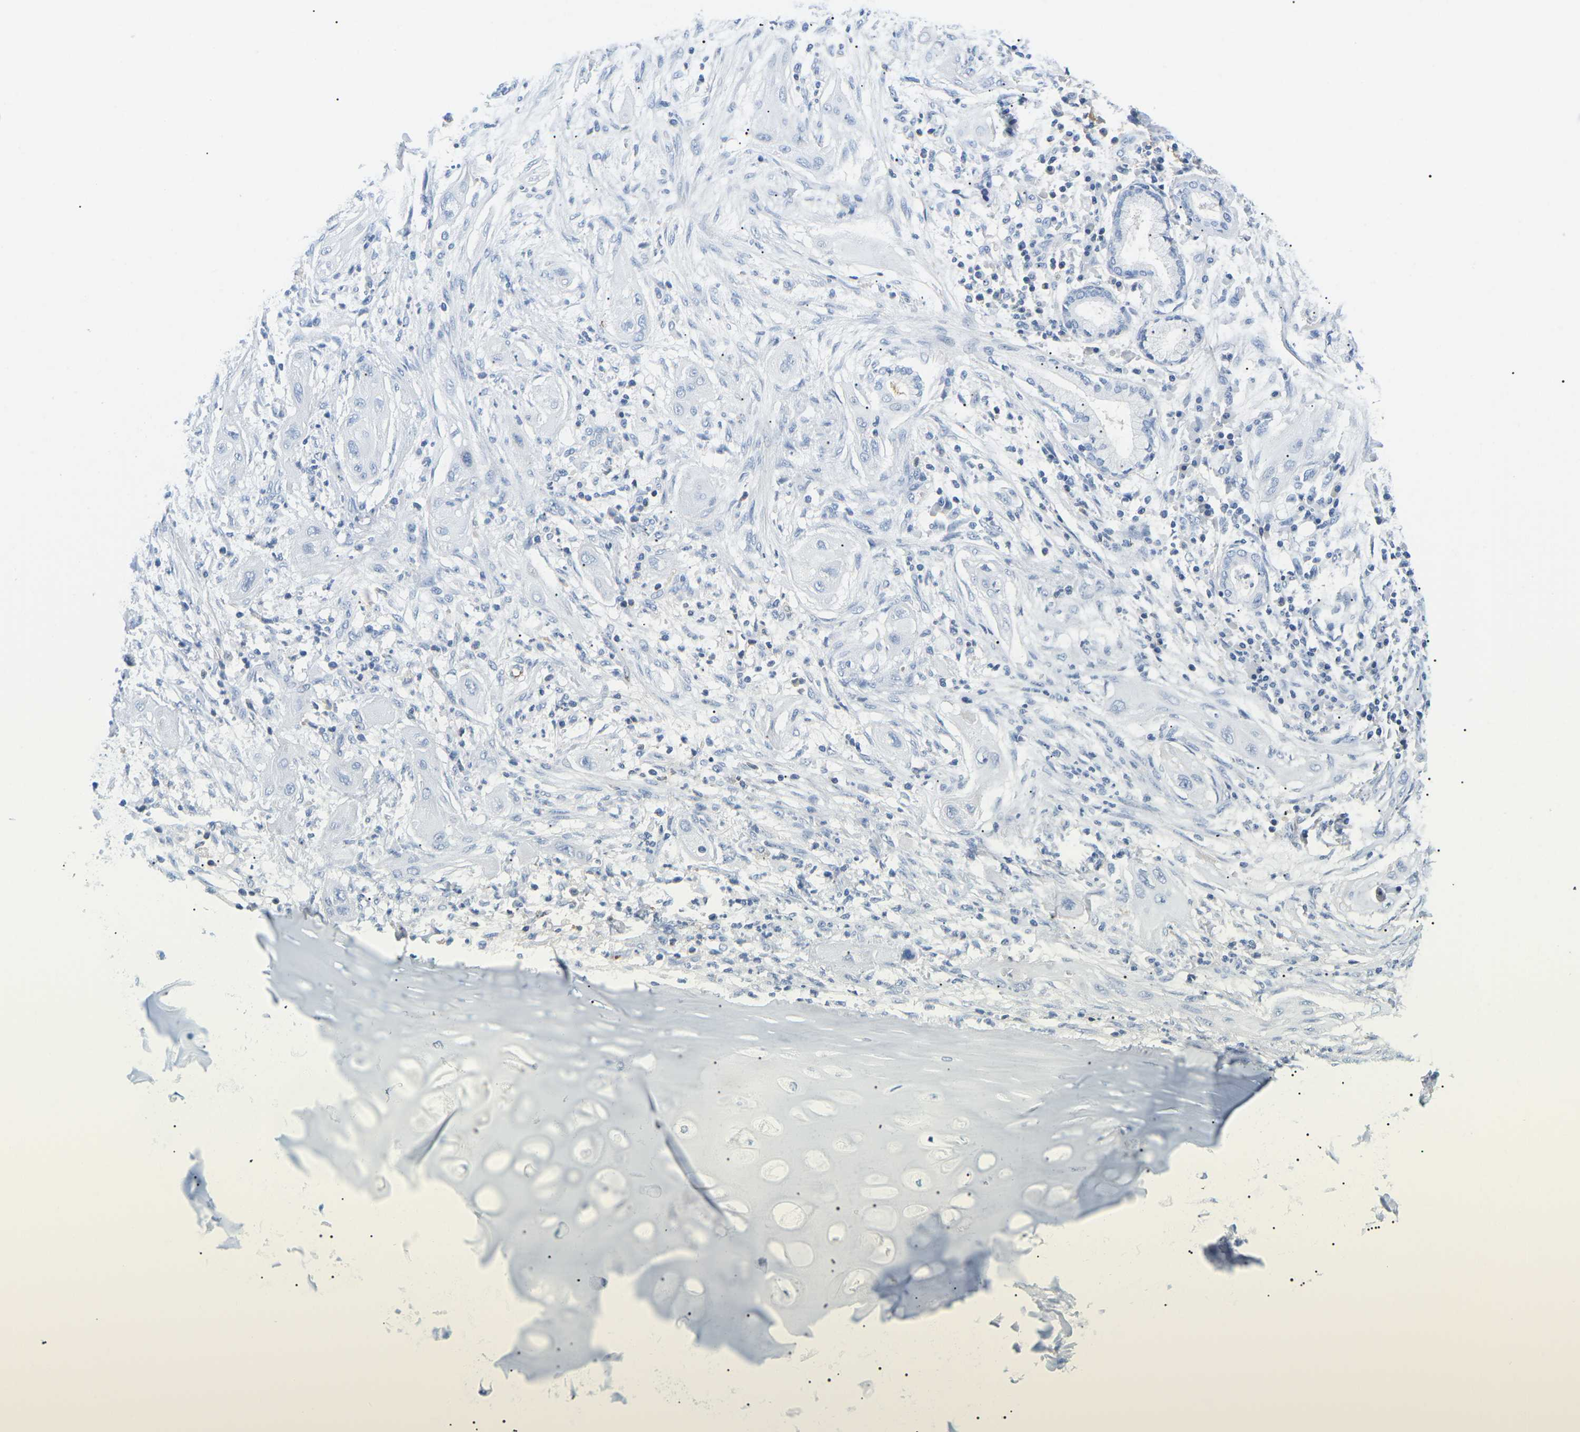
{"staining": {"intensity": "negative", "quantity": "none", "location": "none"}, "tissue": "lung cancer", "cell_type": "Tumor cells", "image_type": "cancer", "snomed": [{"axis": "morphology", "description": "Squamous cell carcinoma, NOS"}, {"axis": "topography", "description": "Lung"}], "caption": "Tumor cells are negative for brown protein staining in lung cancer (squamous cell carcinoma).", "gene": "APOB", "patient": {"sex": "female", "age": 47}}